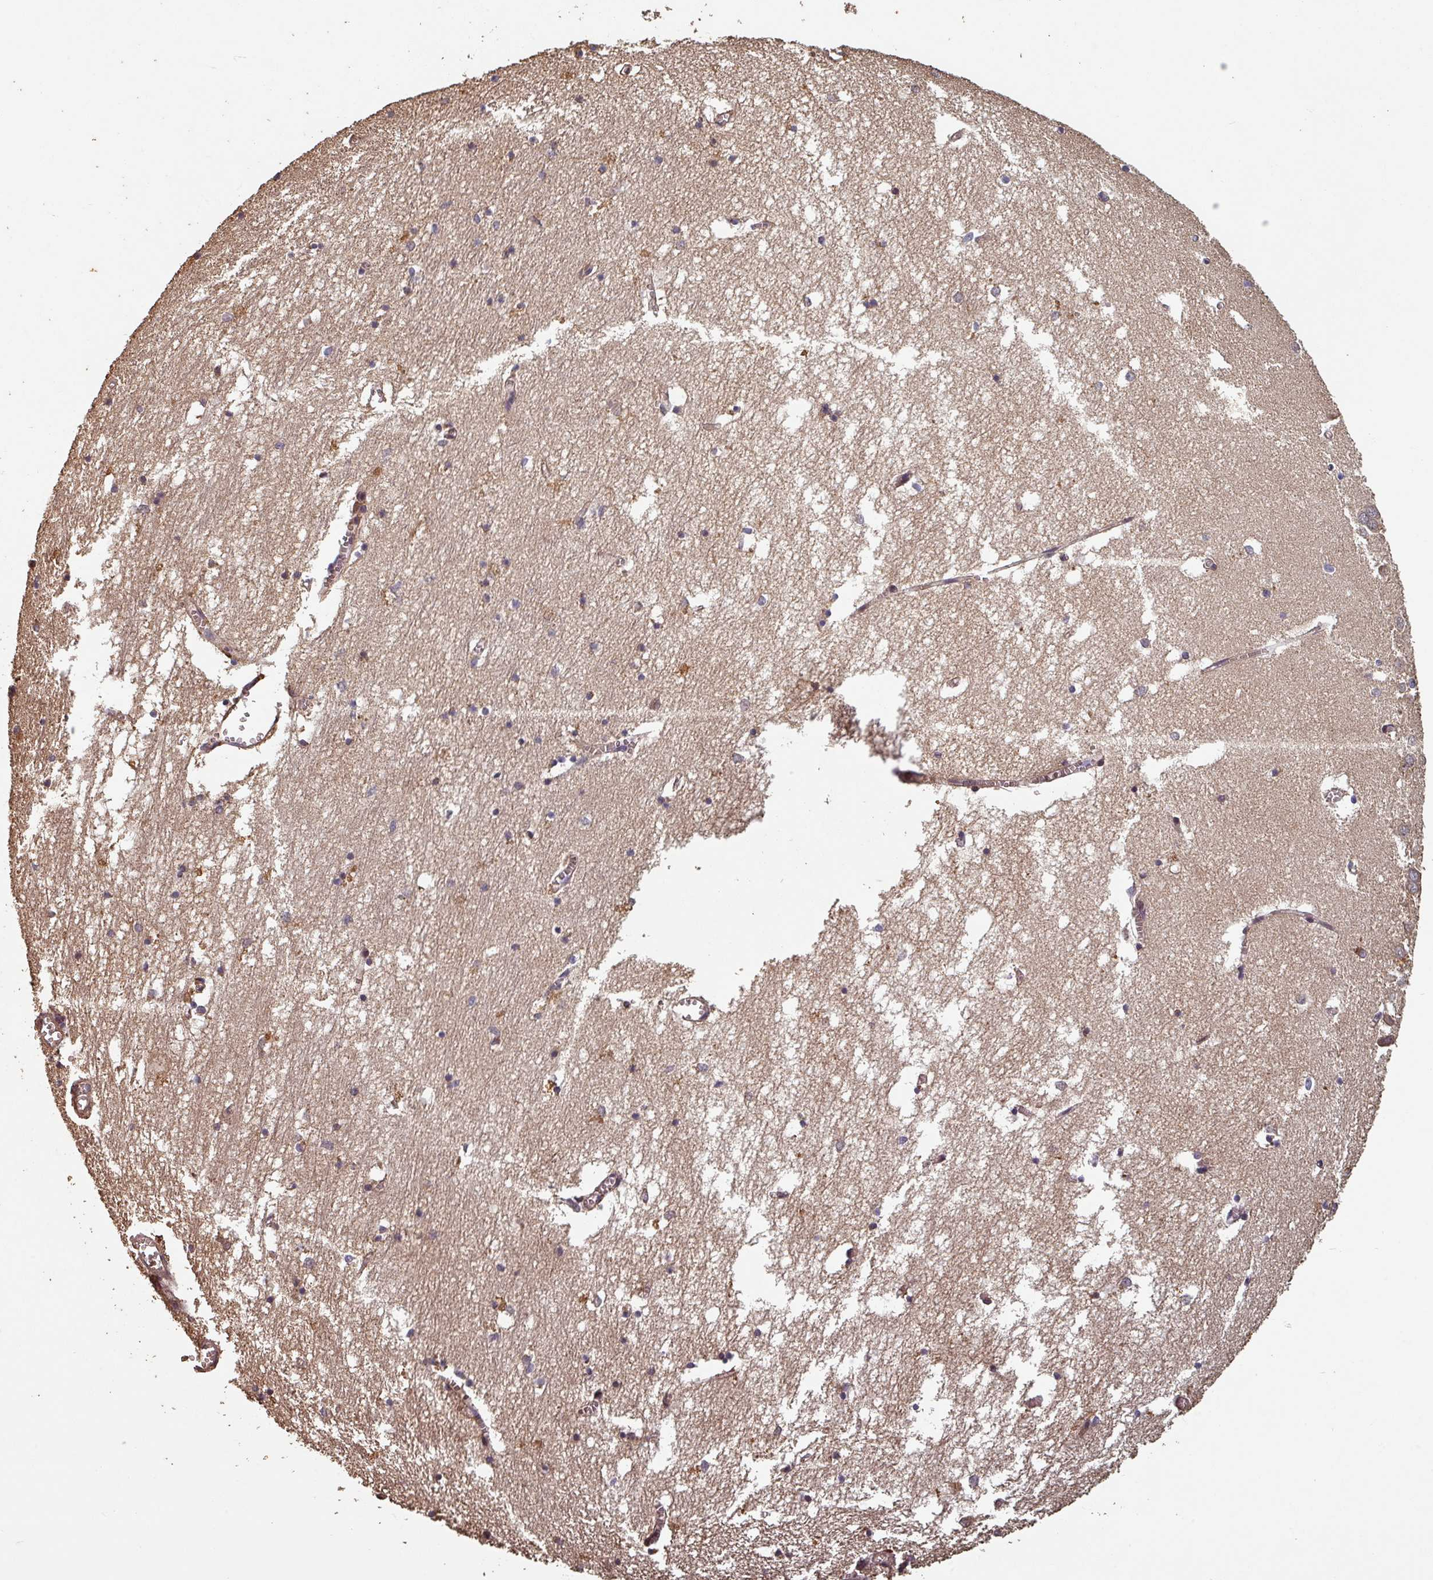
{"staining": {"intensity": "moderate", "quantity": "<25%", "location": "cytoplasmic/membranous,nuclear"}, "tissue": "hippocampus", "cell_type": "Glial cells", "image_type": "normal", "snomed": [{"axis": "morphology", "description": "Normal tissue, NOS"}, {"axis": "topography", "description": "Hippocampus"}], "caption": "Immunohistochemical staining of normal human hippocampus reveals moderate cytoplasmic/membranous,nuclear protein staining in about <25% of glial cells.", "gene": "EID1", "patient": {"sex": "male", "age": 70}}